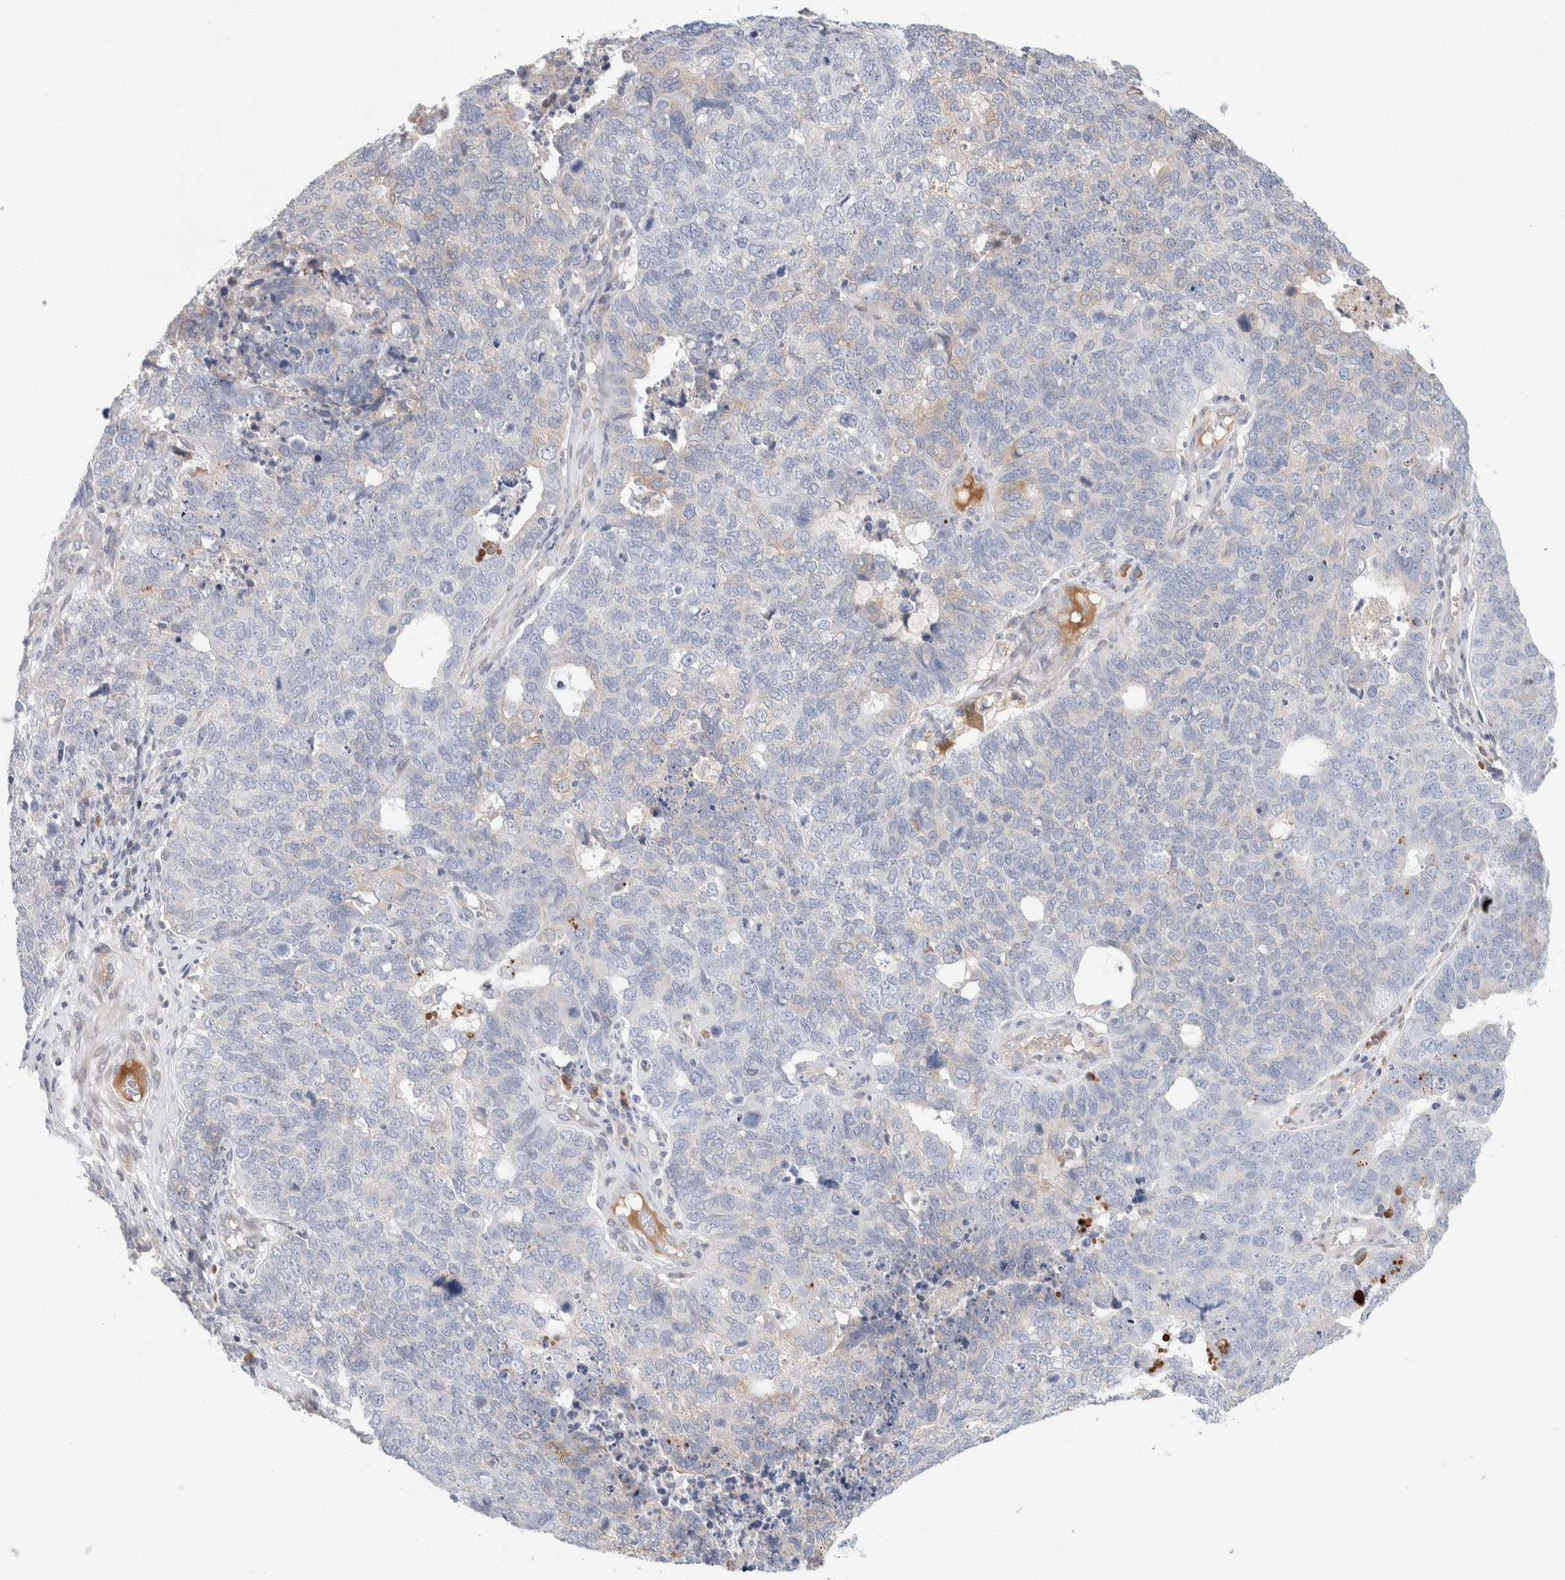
{"staining": {"intensity": "negative", "quantity": "none", "location": "none"}, "tissue": "cervical cancer", "cell_type": "Tumor cells", "image_type": "cancer", "snomed": [{"axis": "morphology", "description": "Squamous cell carcinoma, NOS"}, {"axis": "topography", "description": "Cervix"}], "caption": "A high-resolution image shows IHC staining of cervical cancer (squamous cell carcinoma), which reveals no significant expression in tumor cells.", "gene": "RUSF1", "patient": {"sex": "female", "age": 63}}